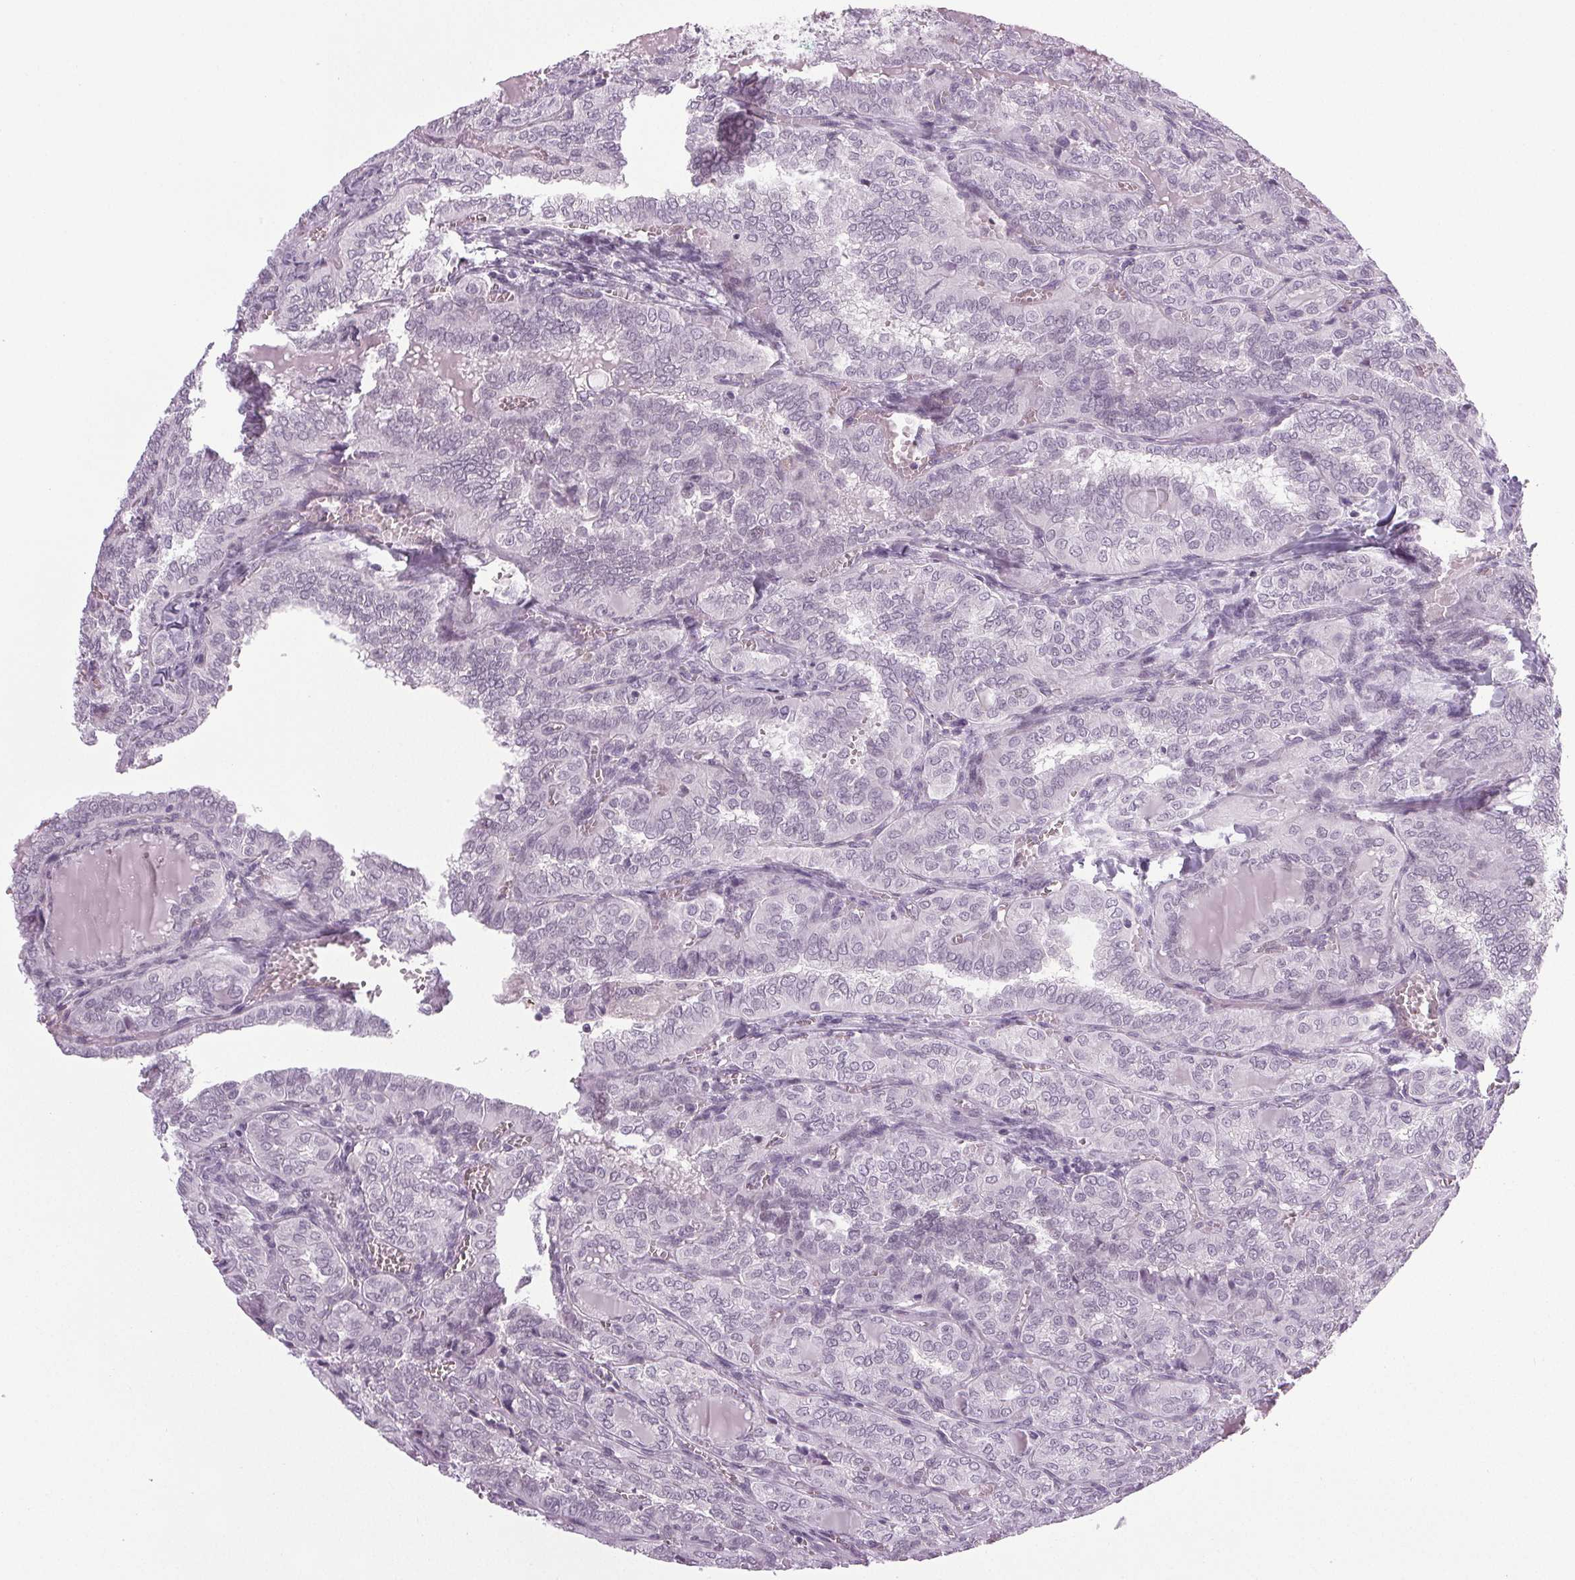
{"staining": {"intensity": "negative", "quantity": "none", "location": "none"}, "tissue": "thyroid cancer", "cell_type": "Tumor cells", "image_type": "cancer", "snomed": [{"axis": "morphology", "description": "Papillary adenocarcinoma, NOS"}, {"axis": "topography", "description": "Thyroid gland"}], "caption": "The histopathology image shows no significant positivity in tumor cells of papillary adenocarcinoma (thyroid).", "gene": "IGF2BP1", "patient": {"sex": "female", "age": 41}}